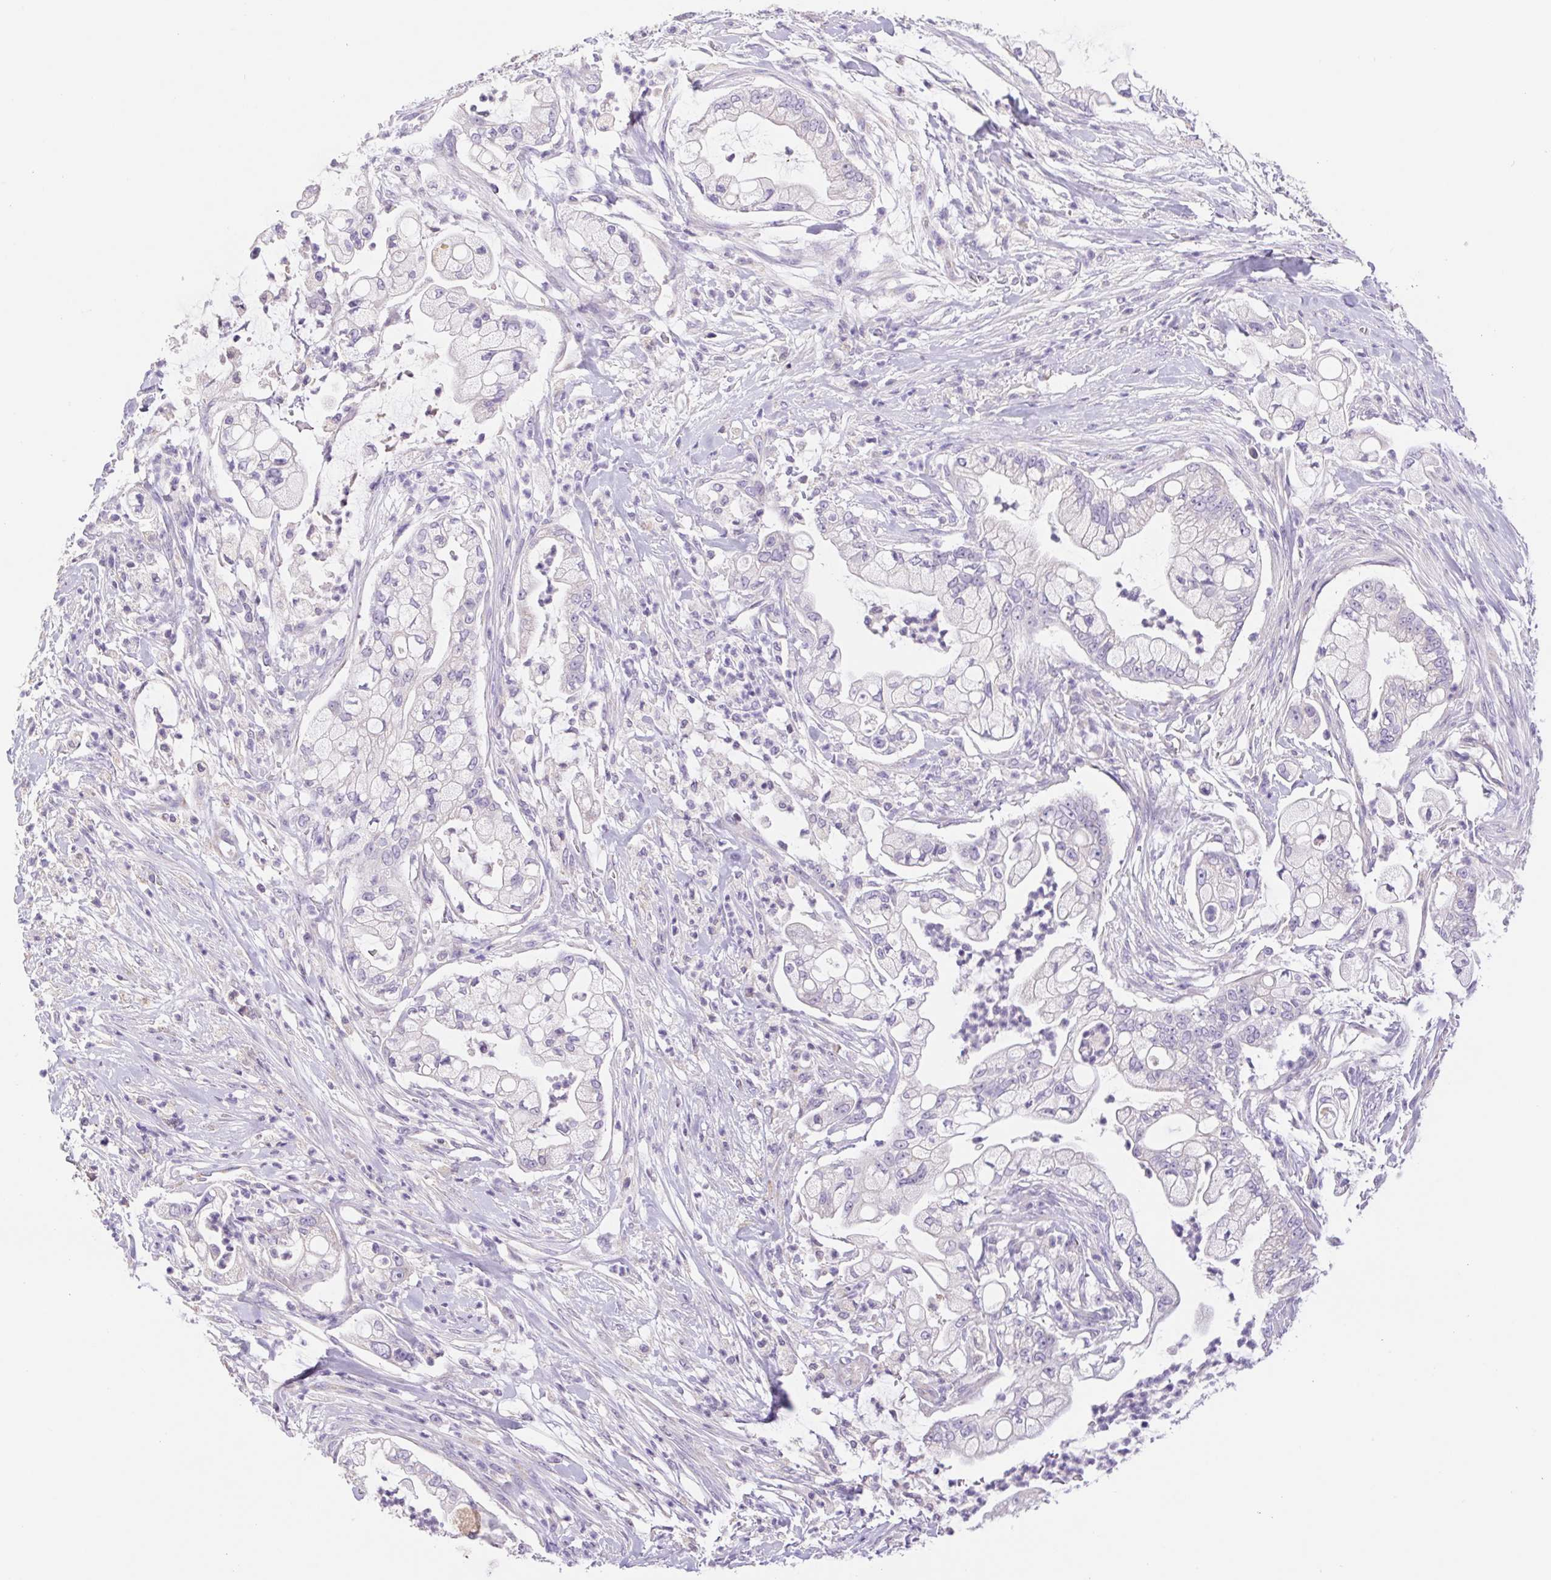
{"staining": {"intensity": "negative", "quantity": "none", "location": "none"}, "tissue": "pancreatic cancer", "cell_type": "Tumor cells", "image_type": "cancer", "snomed": [{"axis": "morphology", "description": "Adenocarcinoma, NOS"}, {"axis": "topography", "description": "Pancreas"}], "caption": "Immunohistochemical staining of pancreatic cancer (adenocarcinoma) reveals no significant positivity in tumor cells. (DAB immunohistochemistry with hematoxylin counter stain).", "gene": "FKBP6", "patient": {"sex": "female", "age": 69}}